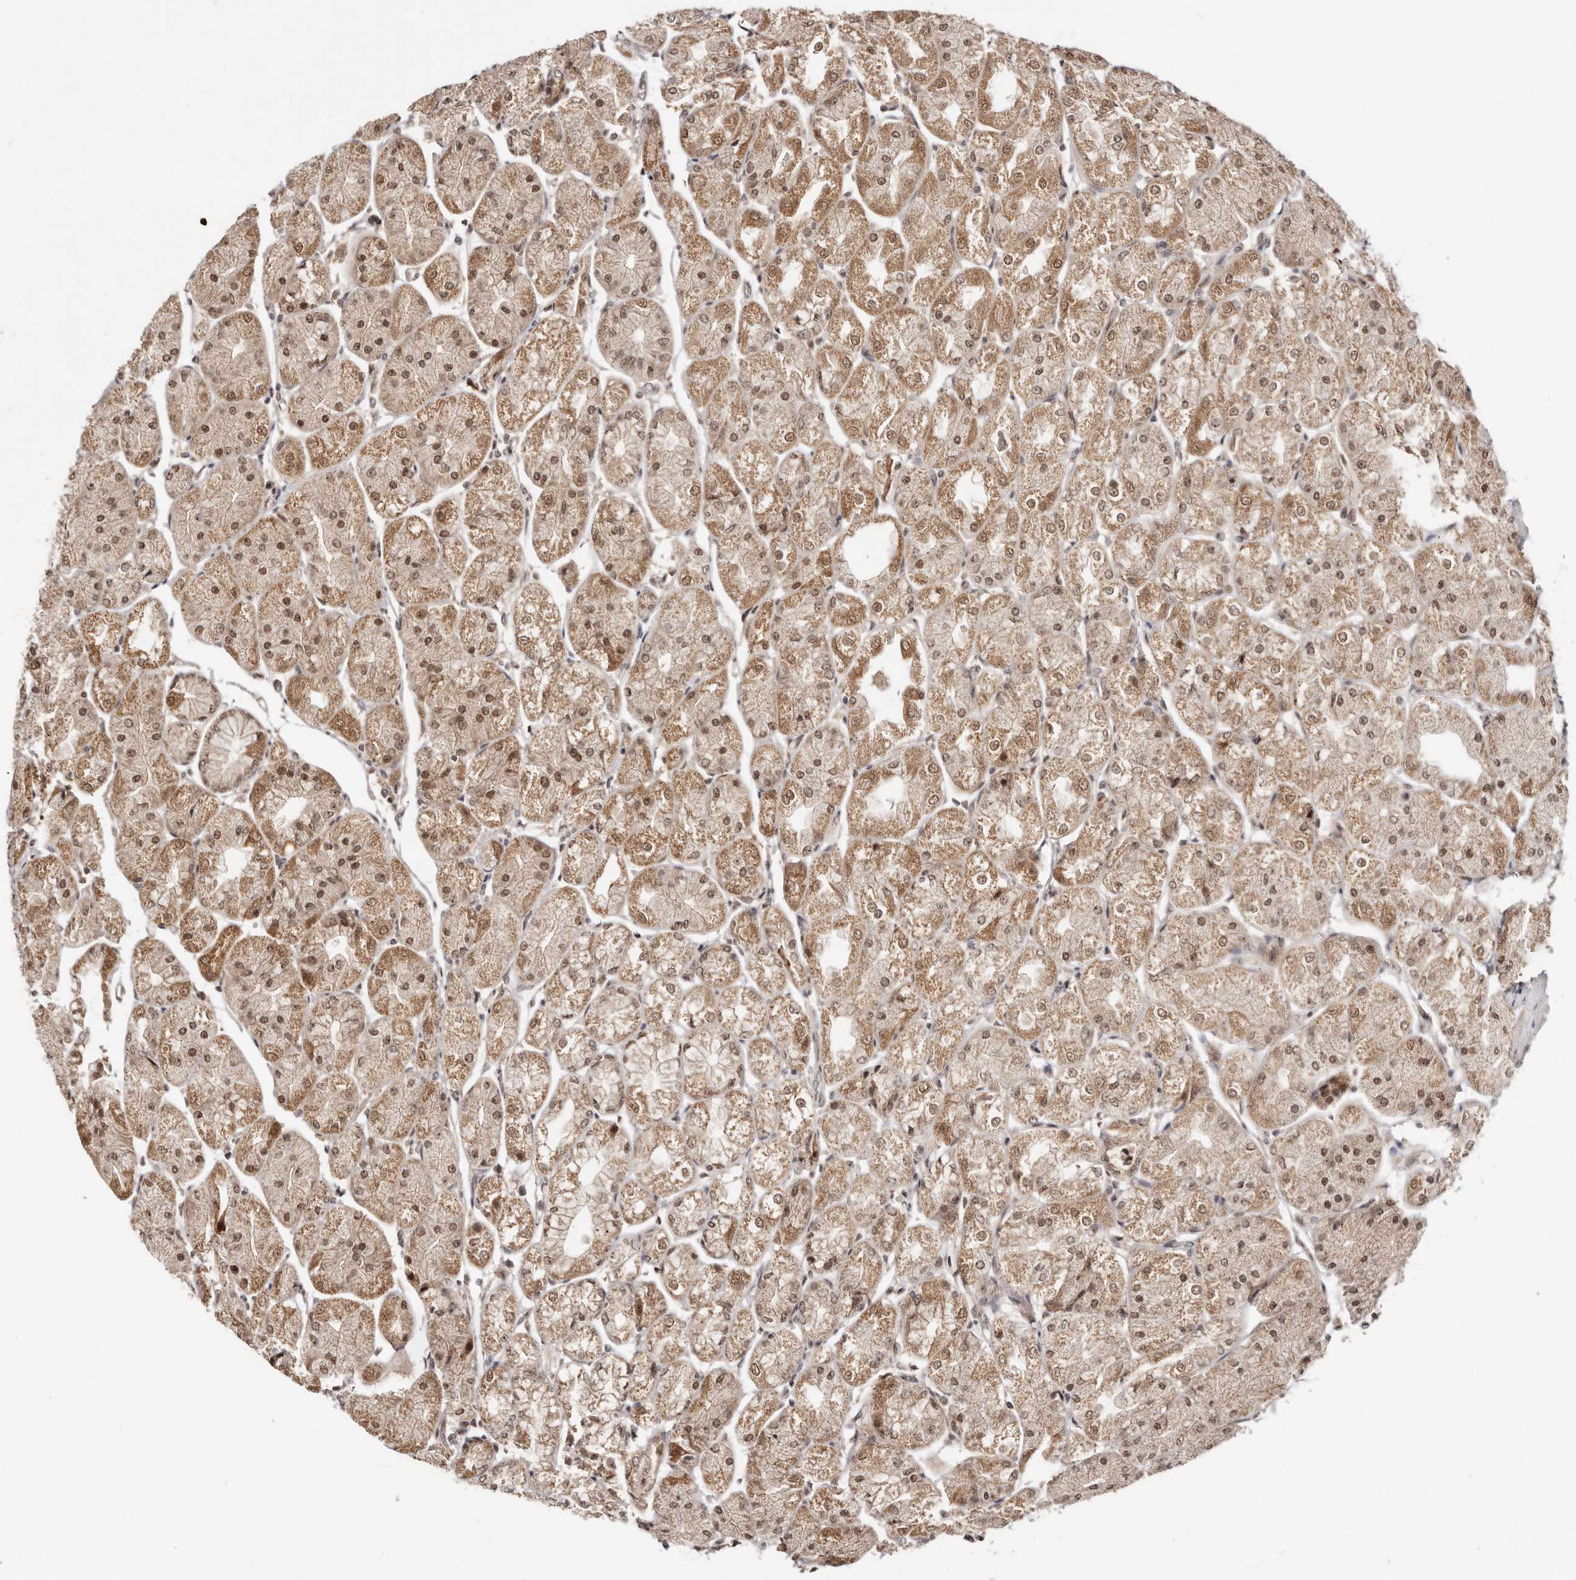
{"staining": {"intensity": "moderate", "quantity": ">75%", "location": "cytoplasmic/membranous,nuclear"}, "tissue": "stomach", "cell_type": "Glandular cells", "image_type": "normal", "snomed": [{"axis": "morphology", "description": "Normal tissue, NOS"}, {"axis": "topography", "description": "Stomach, upper"}], "caption": "A medium amount of moderate cytoplasmic/membranous,nuclear staining is identified in approximately >75% of glandular cells in unremarkable stomach.", "gene": "MED8", "patient": {"sex": "male", "age": 72}}